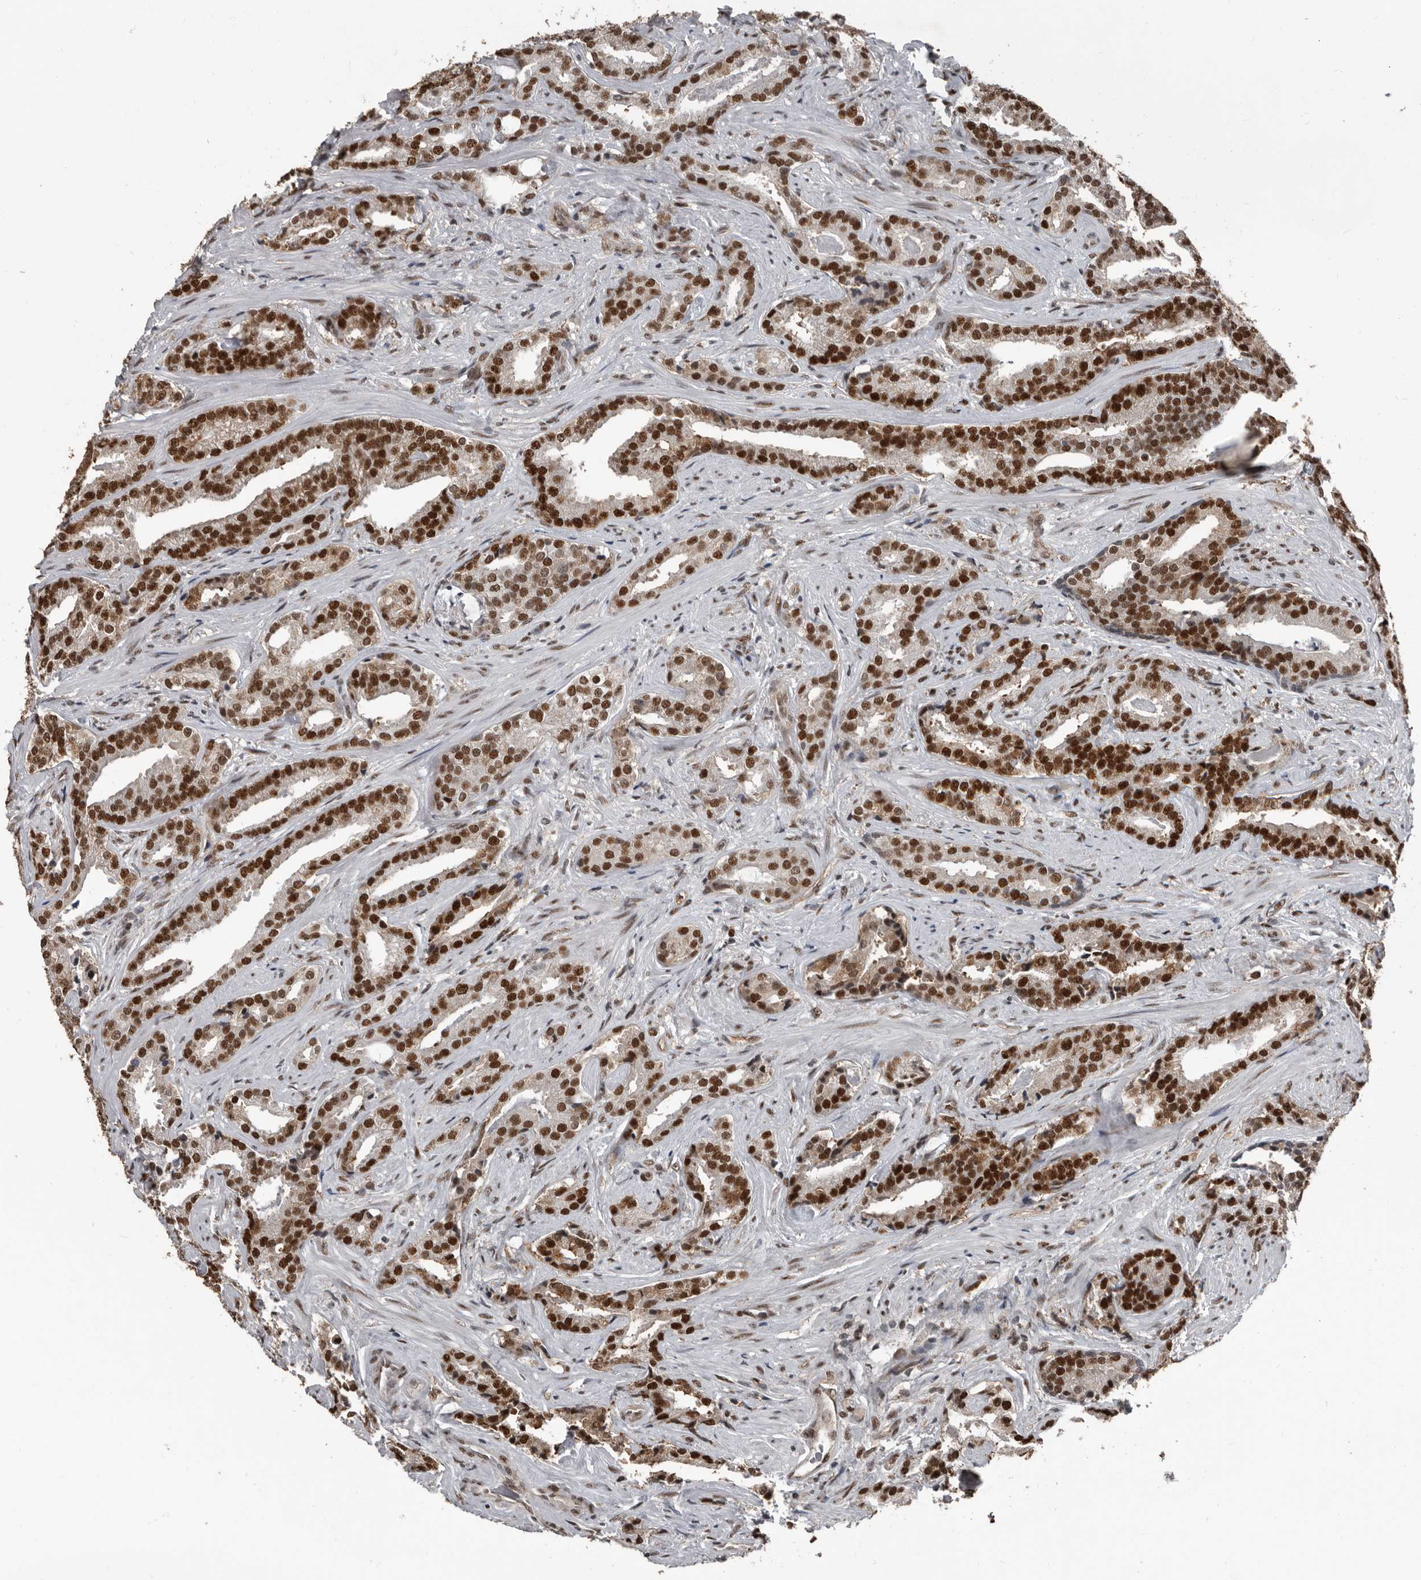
{"staining": {"intensity": "strong", "quantity": ">75%", "location": "nuclear"}, "tissue": "prostate cancer", "cell_type": "Tumor cells", "image_type": "cancer", "snomed": [{"axis": "morphology", "description": "Adenocarcinoma, Low grade"}, {"axis": "topography", "description": "Prostate"}], "caption": "A histopathology image showing strong nuclear expression in approximately >75% of tumor cells in low-grade adenocarcinoma (prostate), as visualized by brown immunohistochemical staining.", "gene": "CHD1L", "patient": {"sex": "male", "age": 67}}